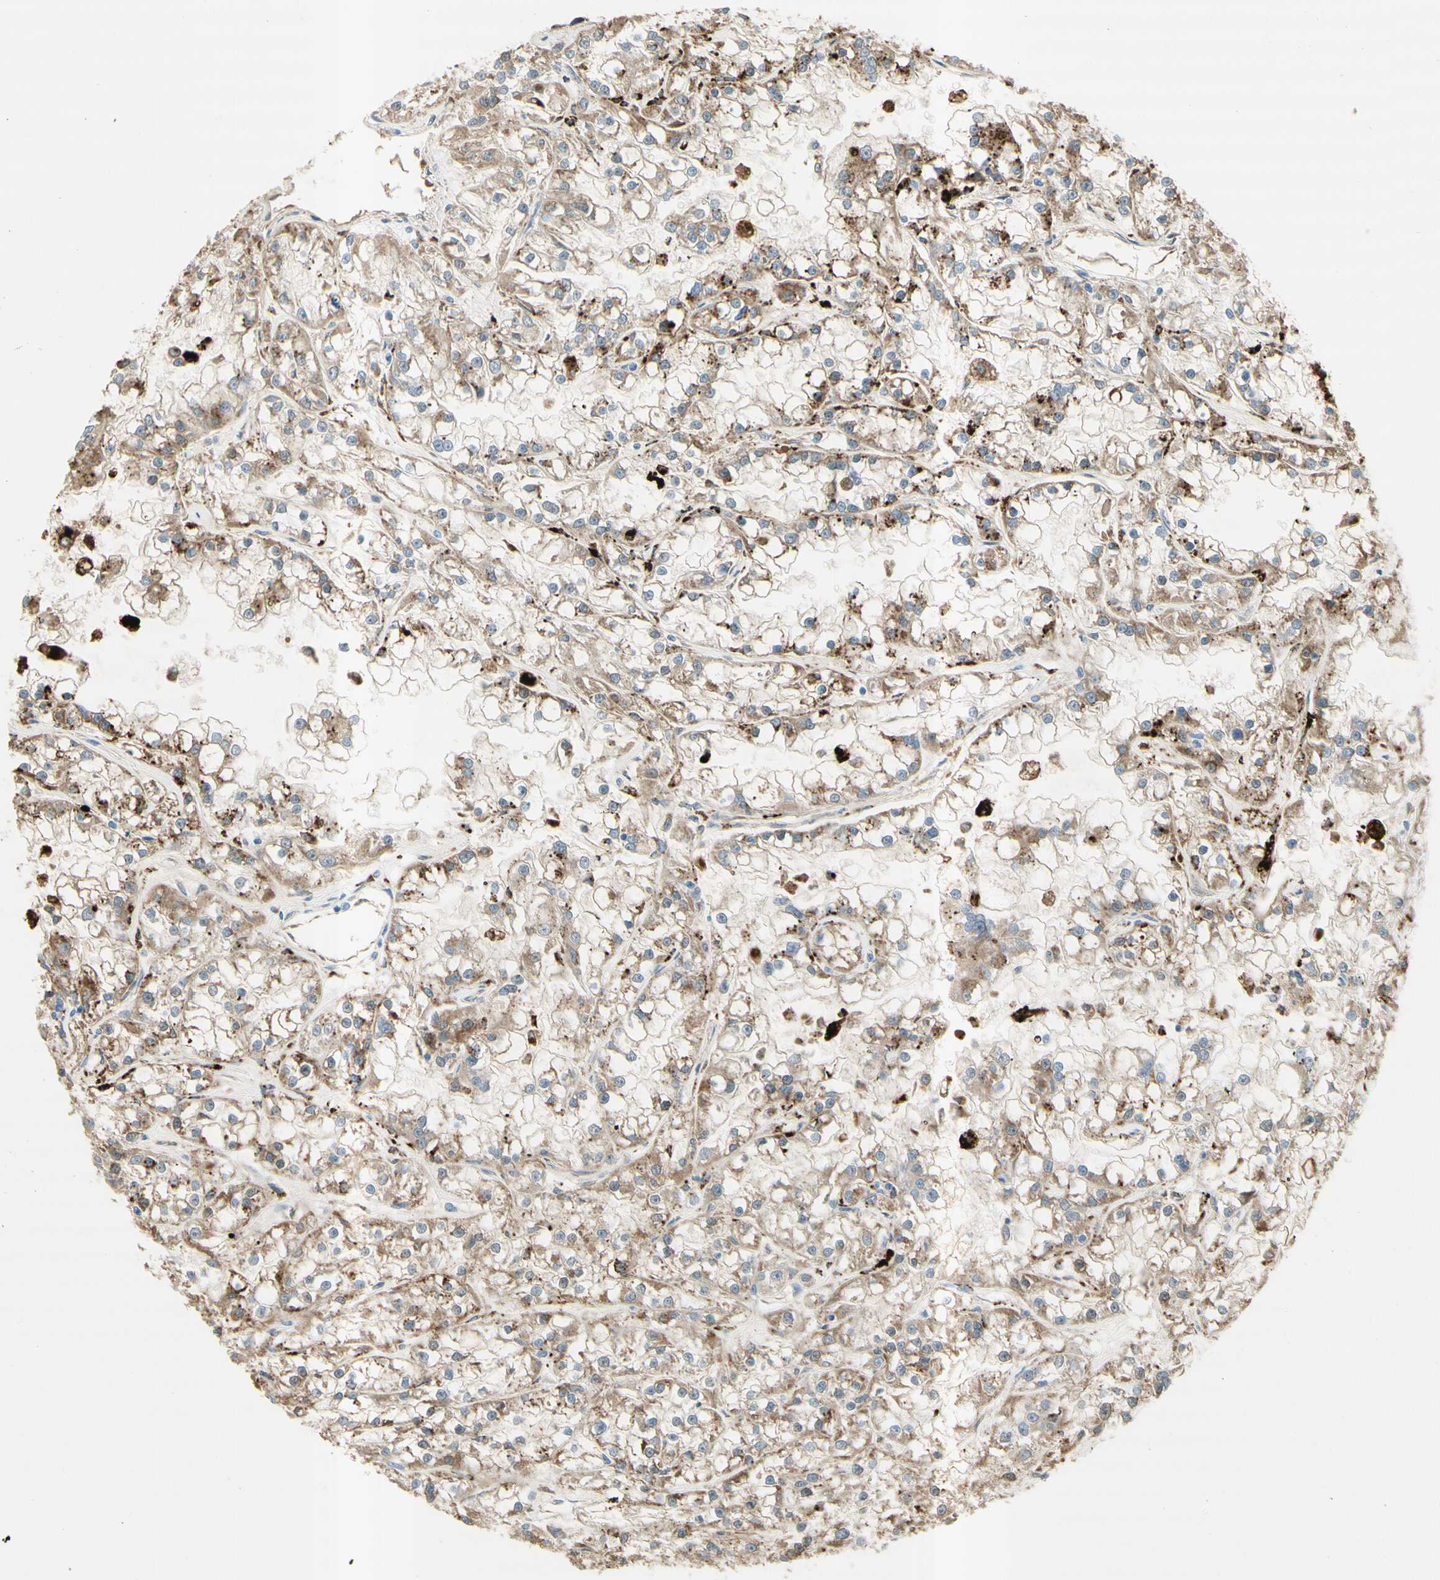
{"staining": {"intensity": "moderate", "quantity": ">75%", "location": "cytoplasmic/membranous"}, "tissue": "renal cancer", "cell_type": "Tumor cells", "image_type": "cancer", "snomed": [{"axis": "morphology", "description": "Adenocarcinoma, NOS"}, {"axis": "topography", "description": "Kidney"}], "caption": "Tumor cells show medium levels of moderate cytoplasmic/membranous expression in about >75% of cells in human adenocarcinoma (renal).", "gene": "URB2", "patient": {"sex": "female", "age": 52}}